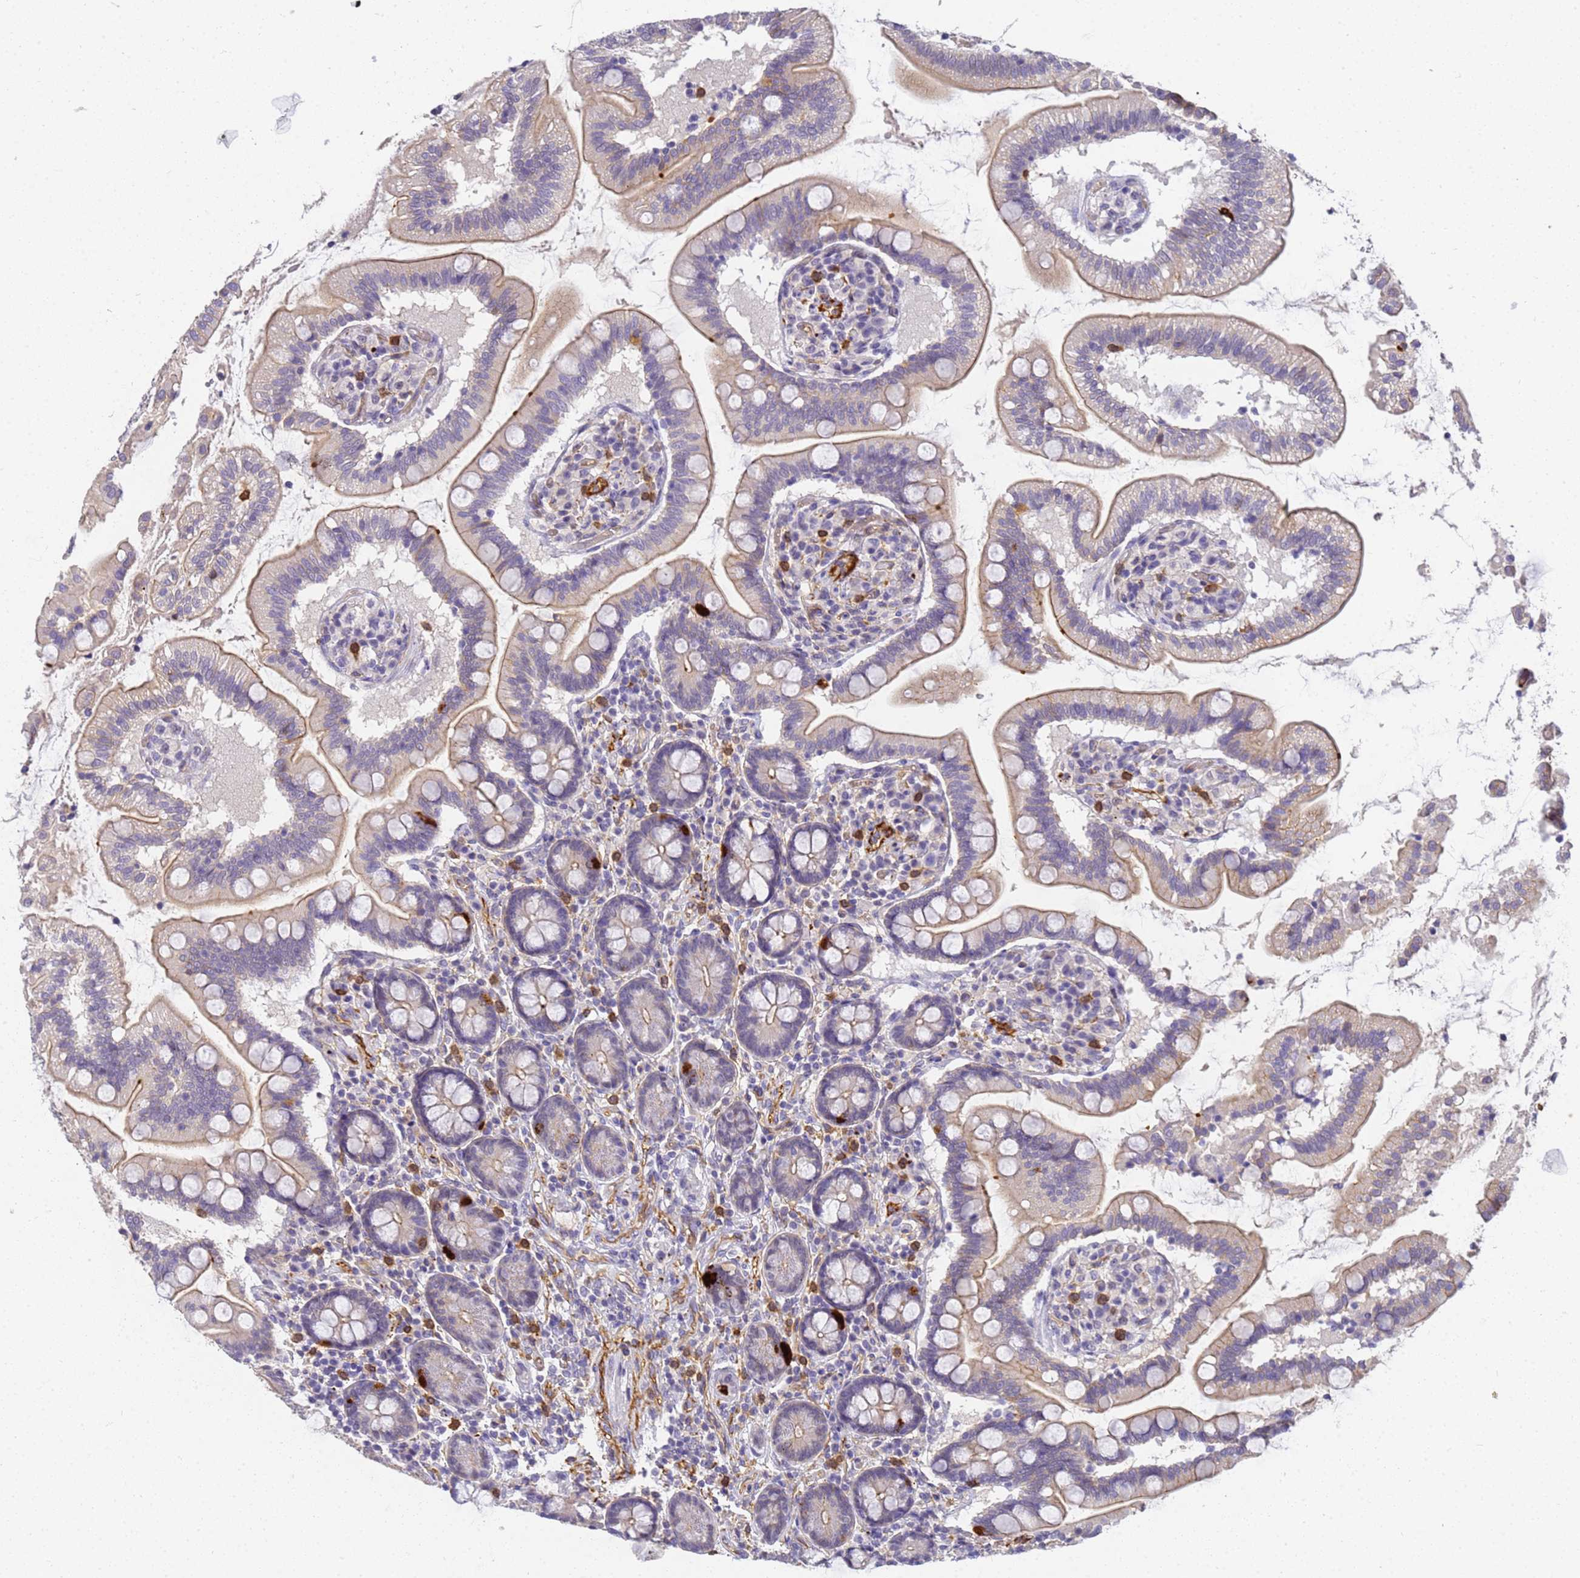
{"staining": {"intensity": "strong", "quantity": "<25%", "location": "cytoplasmic/membranous"}, "tissue": "small intestine", "cell_type": "Glandular cells", "image_type": "normal", "snomed": [{"axis": "morphology", "description": "Normal tissue, NOS"}, {"axis": "topography", "description": "Small intestine"}], "caption": "Approximately <25% of glandular cells in unremarkable human small intestine reveal strong cytoplasmic/membranous protein staining as visualized by brown immunohistochemical staining.", "gene": "GON4L", "patient": {"sex": "female", "age": 64}}